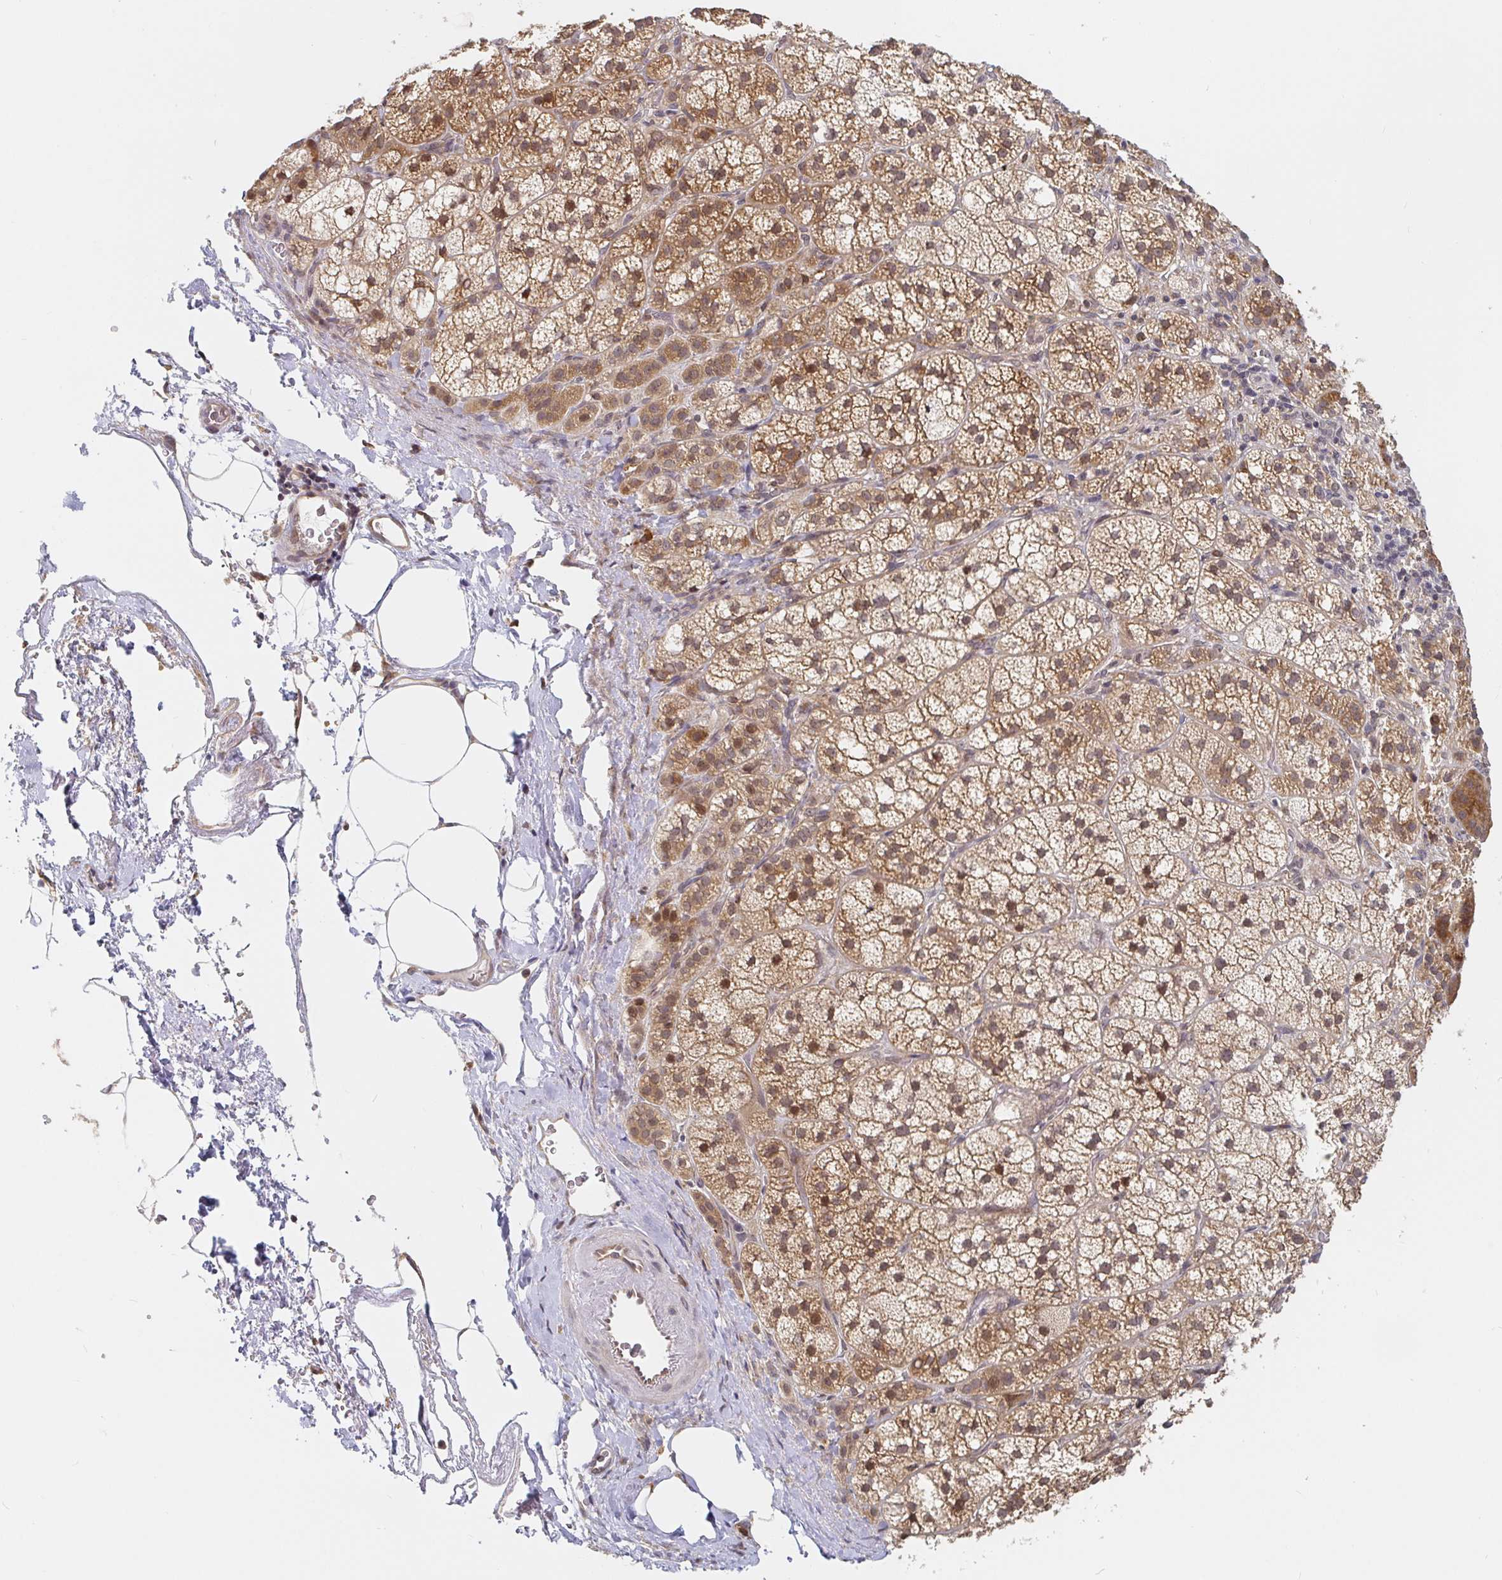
{"staining": {"intensity": "moderate", "quantity": ">75%", "location": "cytoplasmic/membranous,nuclear"}, "tissue": "adrenal gland", "cell_type": "Glandular cells", "image_type": "normal", "snomed": [{"axis": "morphology", "description": "Normal tissue, NOS"}, {"axis": "topography", "description": "Adrenal gland"}], "caption": "Immunohistochemical staining of unremarkable adrenal gland displays medium levels of moderate cytoplasmic/membranous,nuclear positivity in about >75% of glandular cells. The staining was performed using DAB (3,3'-diaminobenzidine), with brown indicating positive protein expression. Nuclei are stained blue with hematoxylin.", "gene": "ALG1L2", "patient": {"sex": "female", "age": 60}}